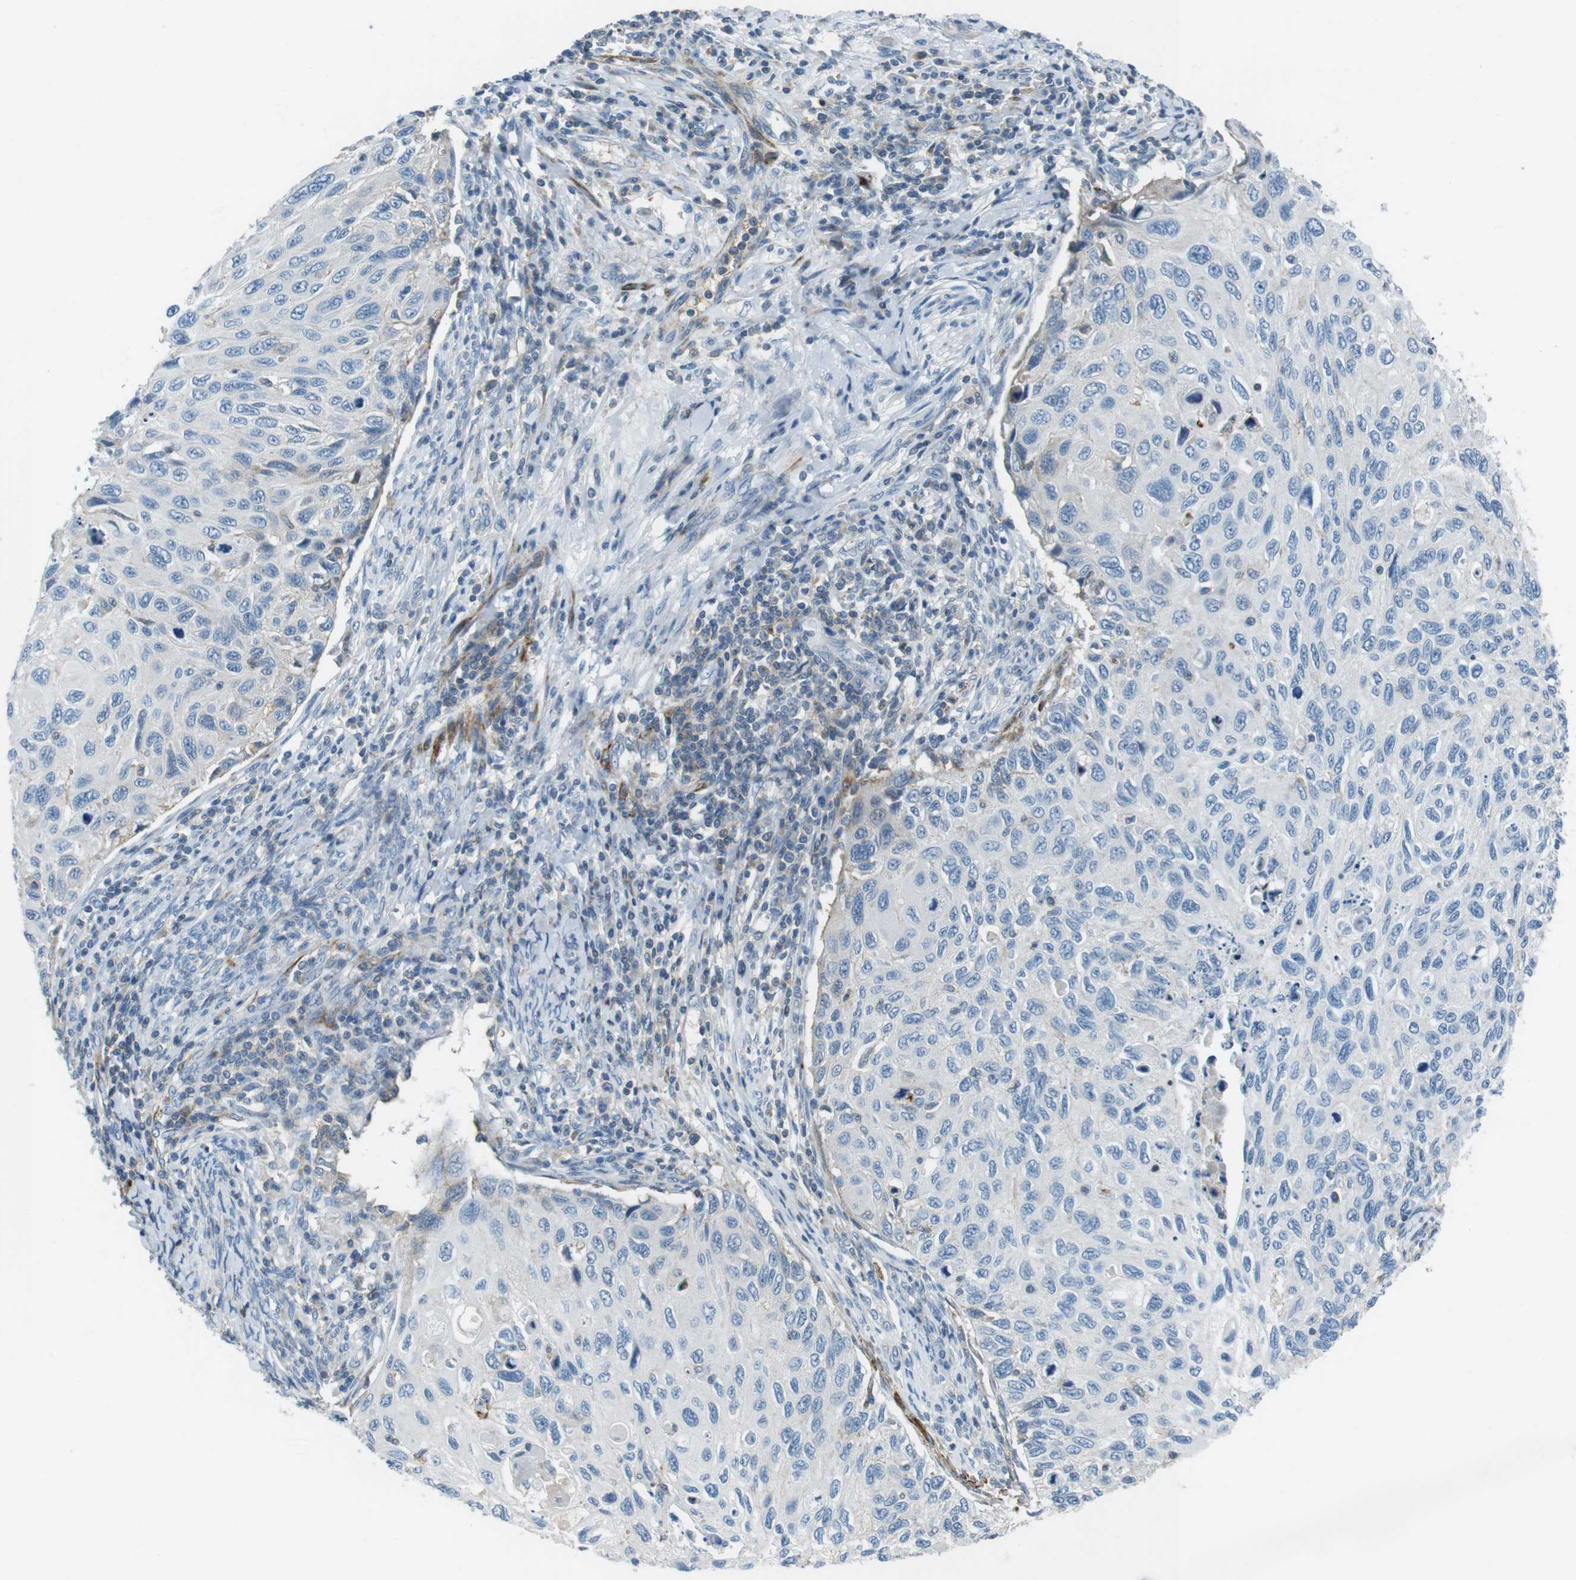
{"staining": {"intensity": "negative", "quantity": "none", "location": "none"}, "tissue": "cervical cancer", "cell_type": "Tumor cells", "image_type": "cancer", "snomed": [{"axis": "morphology", "description": "Squamous cell carcinoma, NOS"}, {"axis": "topography", "description": "Cervix"}], "caption": "A photomicrograph of cervical cancer (squamous cell carcinoma) stained for a protein reveals no brown staining in tumor cells.", "gene": "ARVCF", "patient": {"sex": "female", "age": 70}}